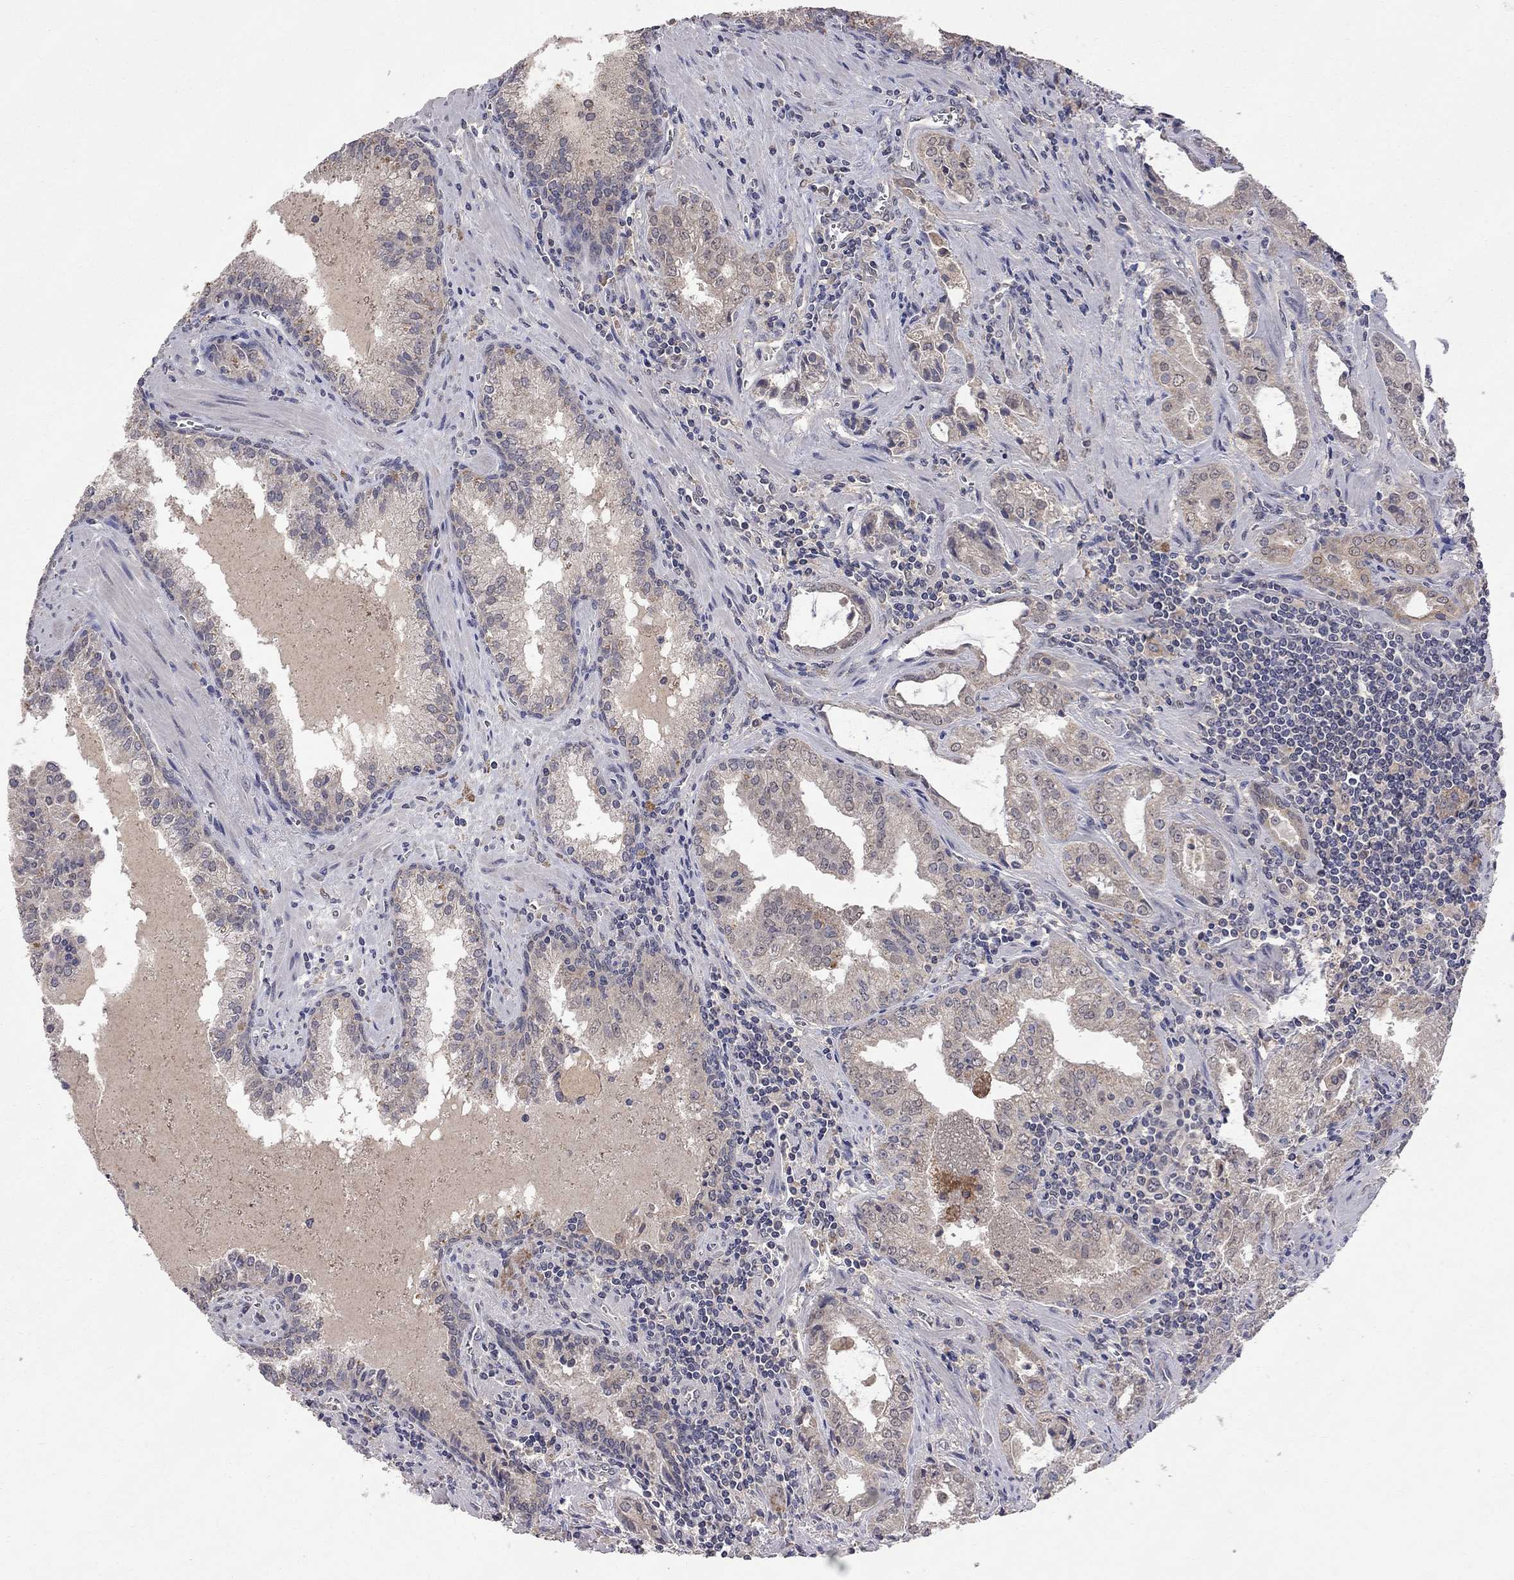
{"staining": {"intensity": "weak", "quantity": "25%-75%", "location": "cytoplasmic/membranous"}, "tissue": "prostate cancer", "cell_type": "Tumor cells", "image_type": "cancer", "snomed": [{"axis": "morphology", "description": "Adenocarcinoma, High grade"}, {"axis": "topography", "description": "Prostate"}], "caption": "Brown immunohistochemical staining in human prostate cancer shows weak cytoplasmic/membranous expression in approximately 25%-75% of tumor cells. The protein is stained brown, and the nuclei are stained in blue (DAB (3,3'-diaminobenzidine) IHC with brightfield microscopy, high magnification).", "gene": "HTR6", "patient": {"sex": "male", "age": 68}}